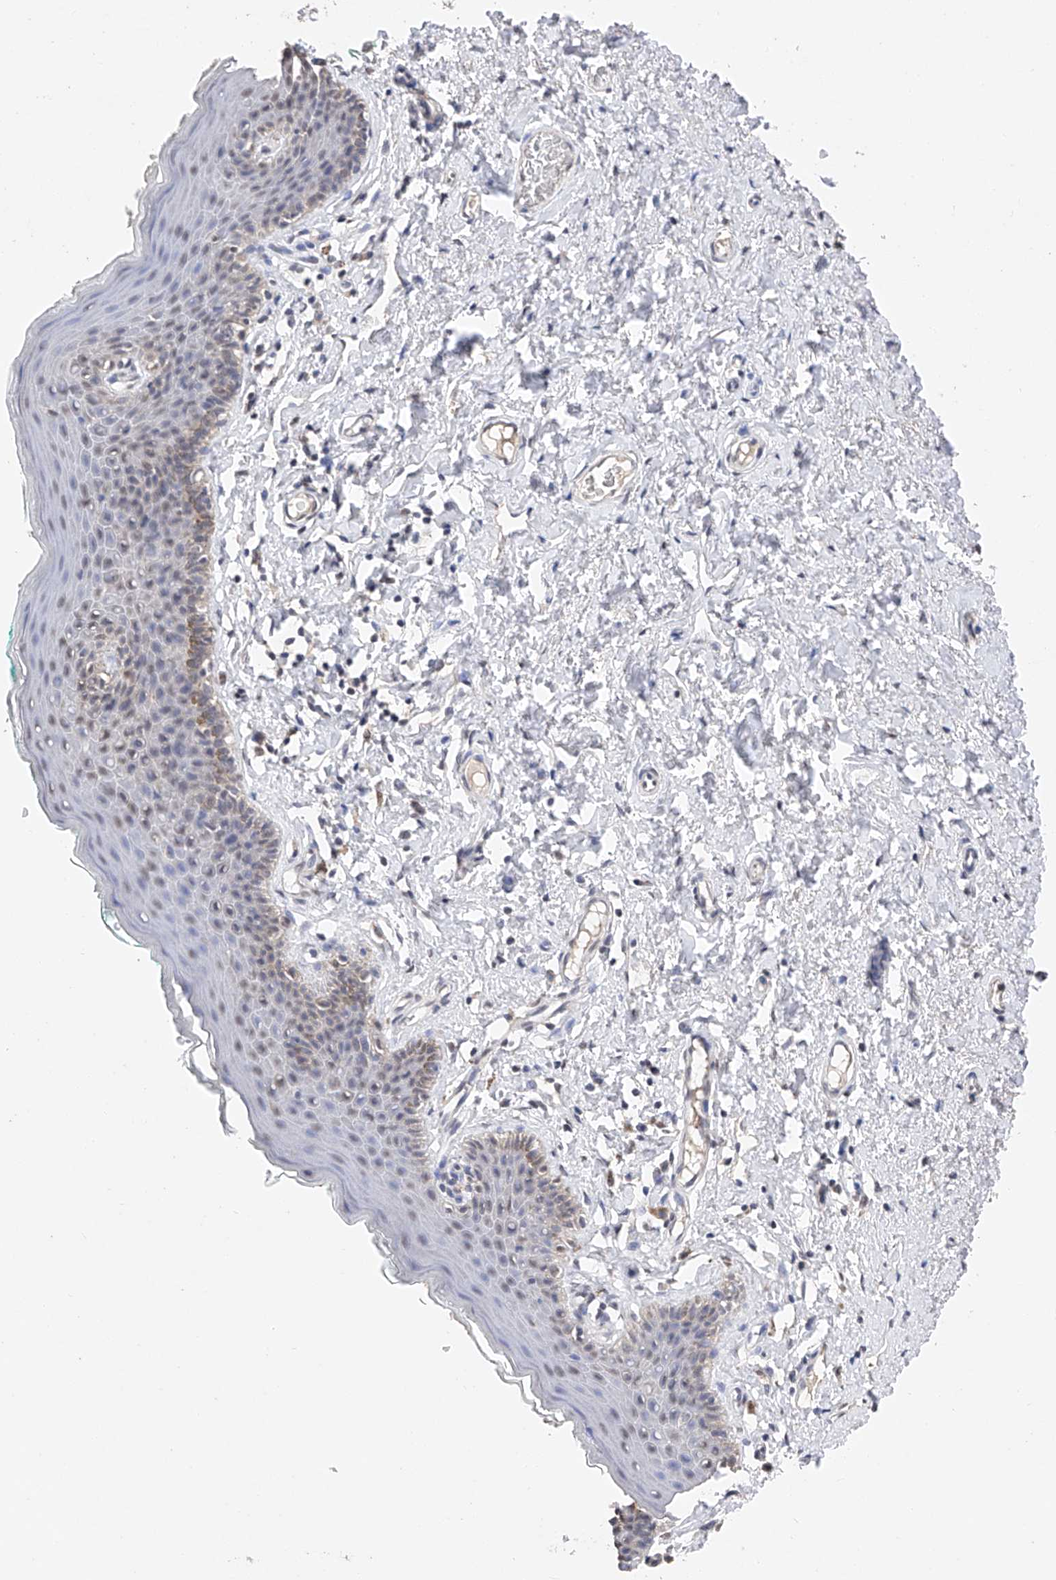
{"staining": {"intensity": "moderate", "quantity": "25%-75%", "location": "nuclear"}, "tissue": "skin", "cell_type": "Epidermal cells", "image_type": "normal", "snomed": [{"axis": "morphology", "description": "Normal tissue, NOS"}, {"axis": "topography", "description": "Vulva"}], "caption": "Unremarkable skin was stained to show a protein in brown. There is medium levels of moderate nuclear staining in approximately 25%-75% of epidermal cells.", "gene": "DMAP1", "patient": {"sex": "female", "age": 66}}